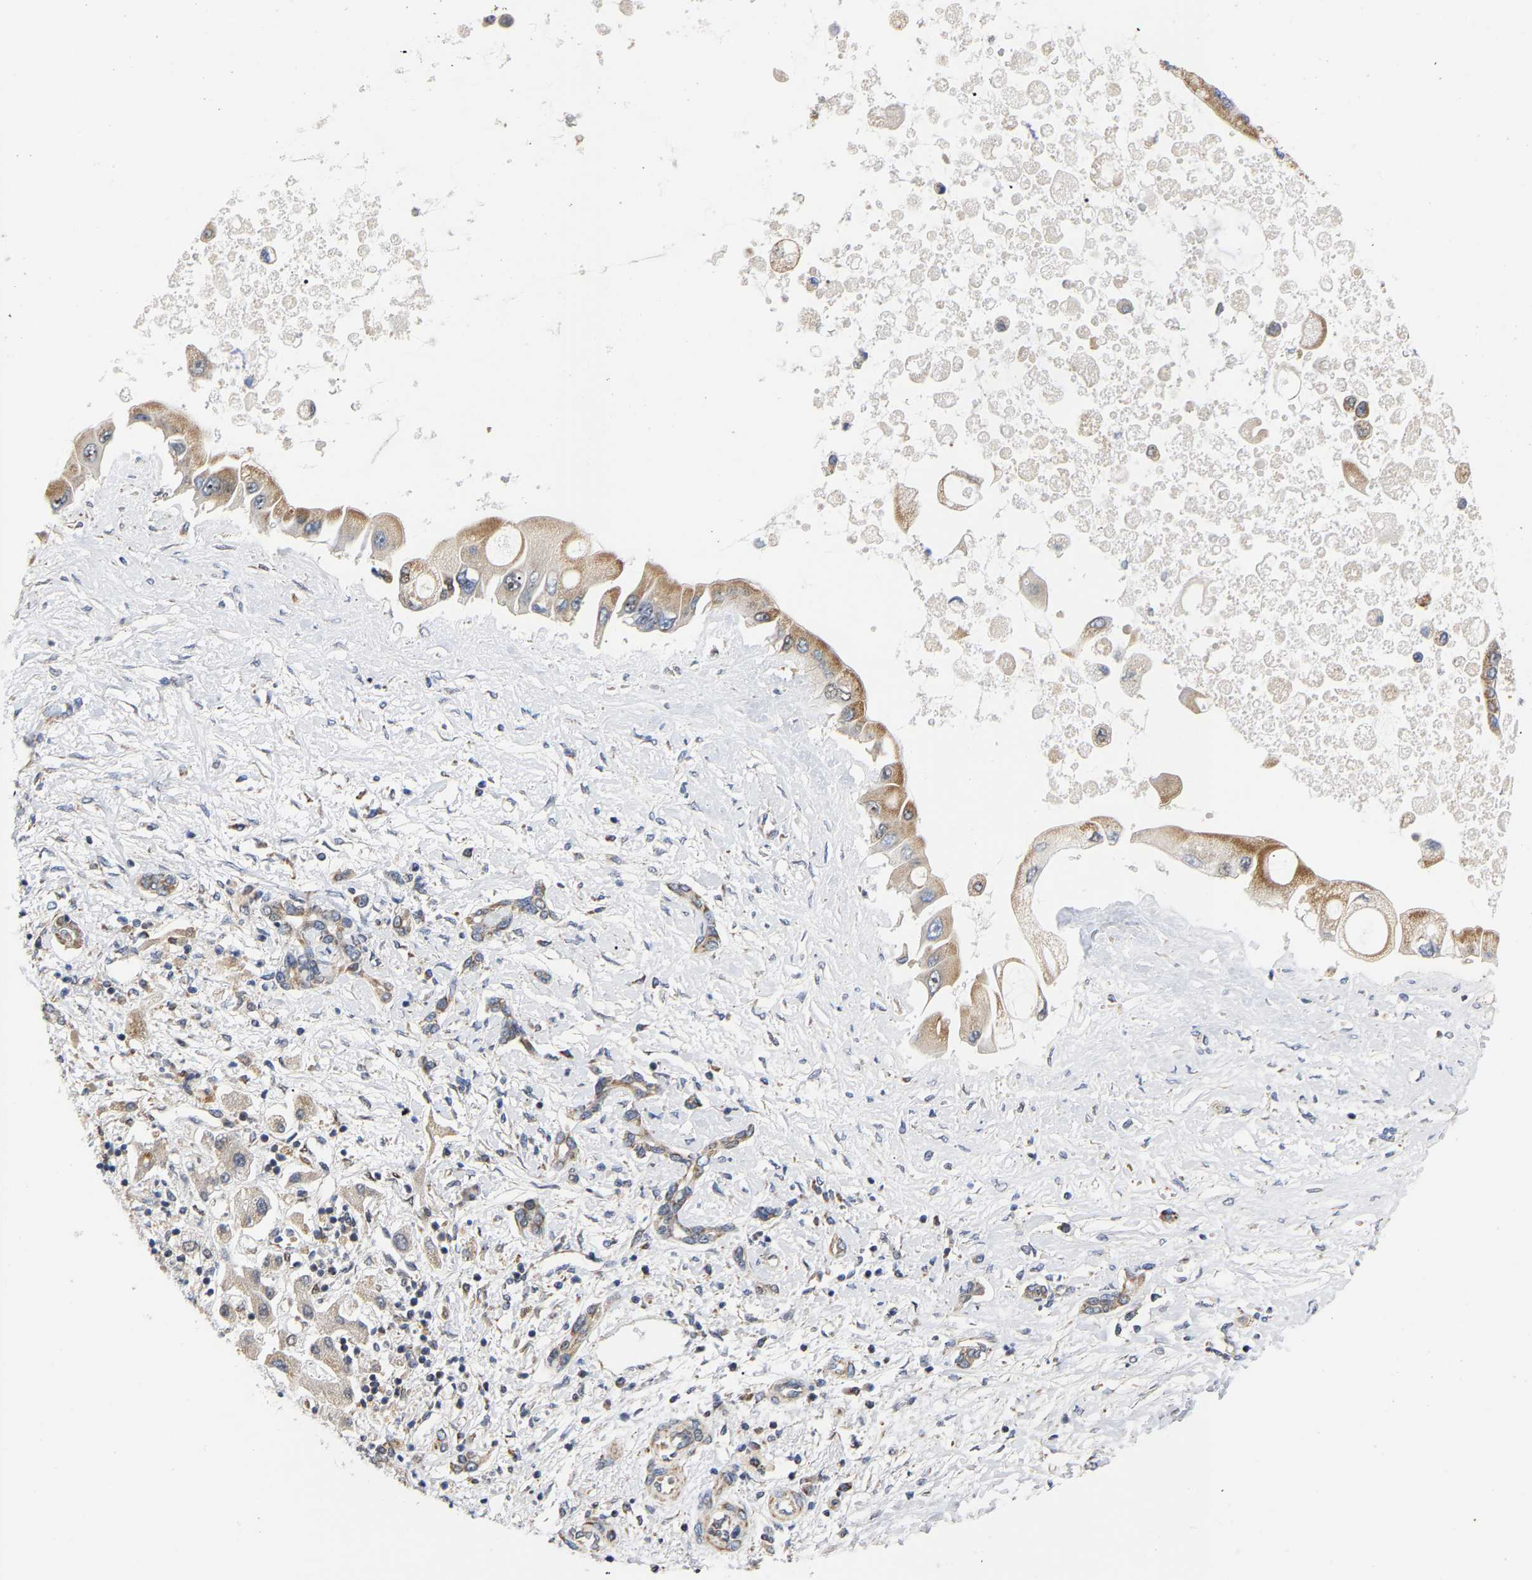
{"staining": {"intensity": "moderate", "quantity": ">75%", "location": "cytoplasmic/membranous"}, "tissue": "liver cancer", "cell_type": "Tumor cells", "image_type": "cancer", "snomed": [{"axis": "morphology", "description": "Cholangiocarcinoma"}, {"axis": "topography", "description": "Liver"}], "caption": "Protein staining exhibits moderate cytoplasmic/membranous staining in approximately >75% of tumor cells in liver cancer. (IHC, brightfield microscopy, high magnification).", "gene": "PCNT", "patient": {"sex": "male", "age": 50}}